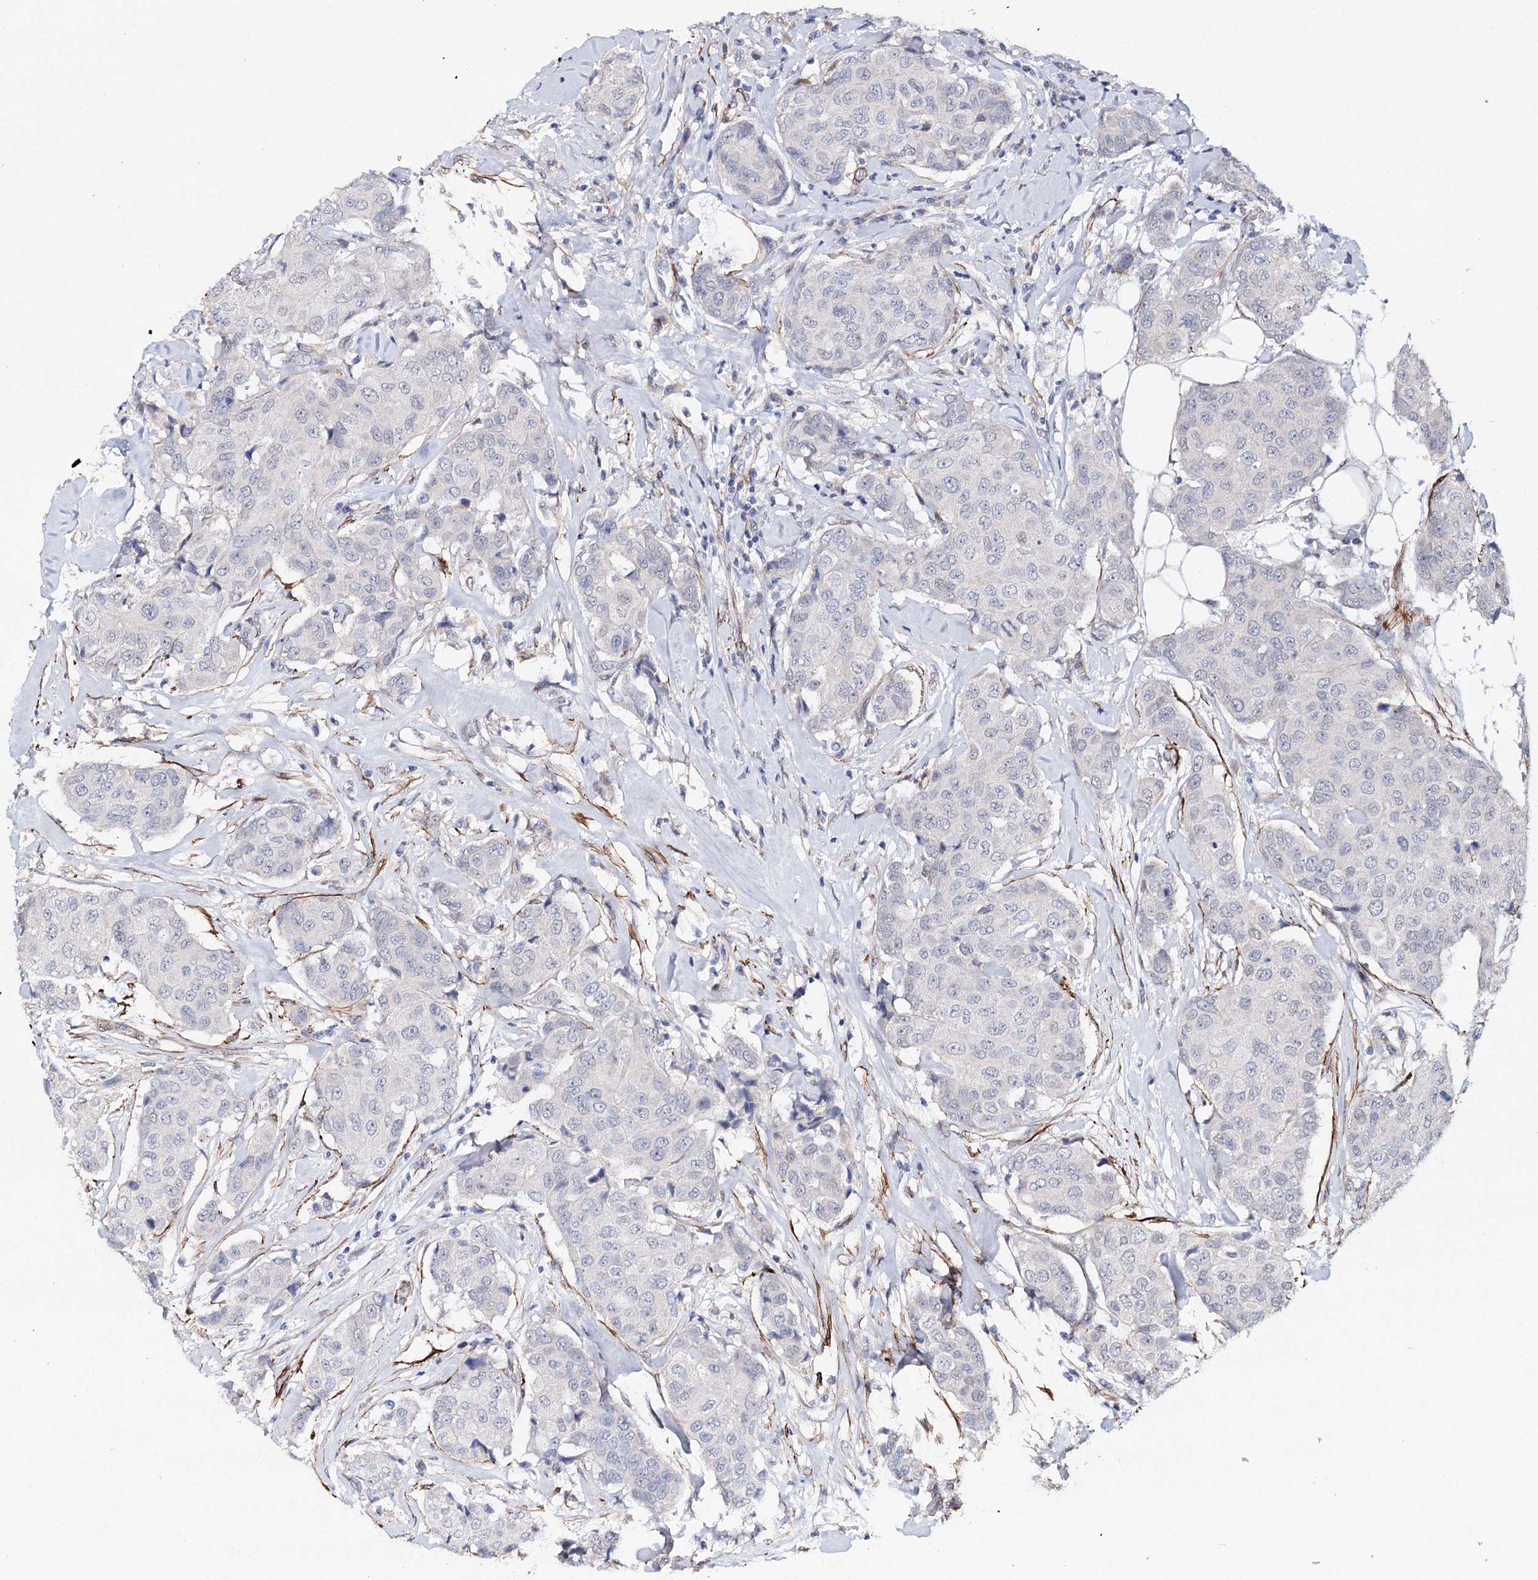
{"staining": {"intensity": "negative", "quantity": "none", "location": "none"}, "tissue": "breast cancer", "cell_type": "Tumor cells", "image_type": "cancer", "snomed": [{"axis": "morphology", "description": "Duct carcinoma"}, {"axis": "topography", "description": "Breast"}], "caption": "This is an IHC micrograph of human breast cancer. There is no staining in tumor cells.", "gene": "CFAP46", "patient": {"sex": "female", "age": 80}}